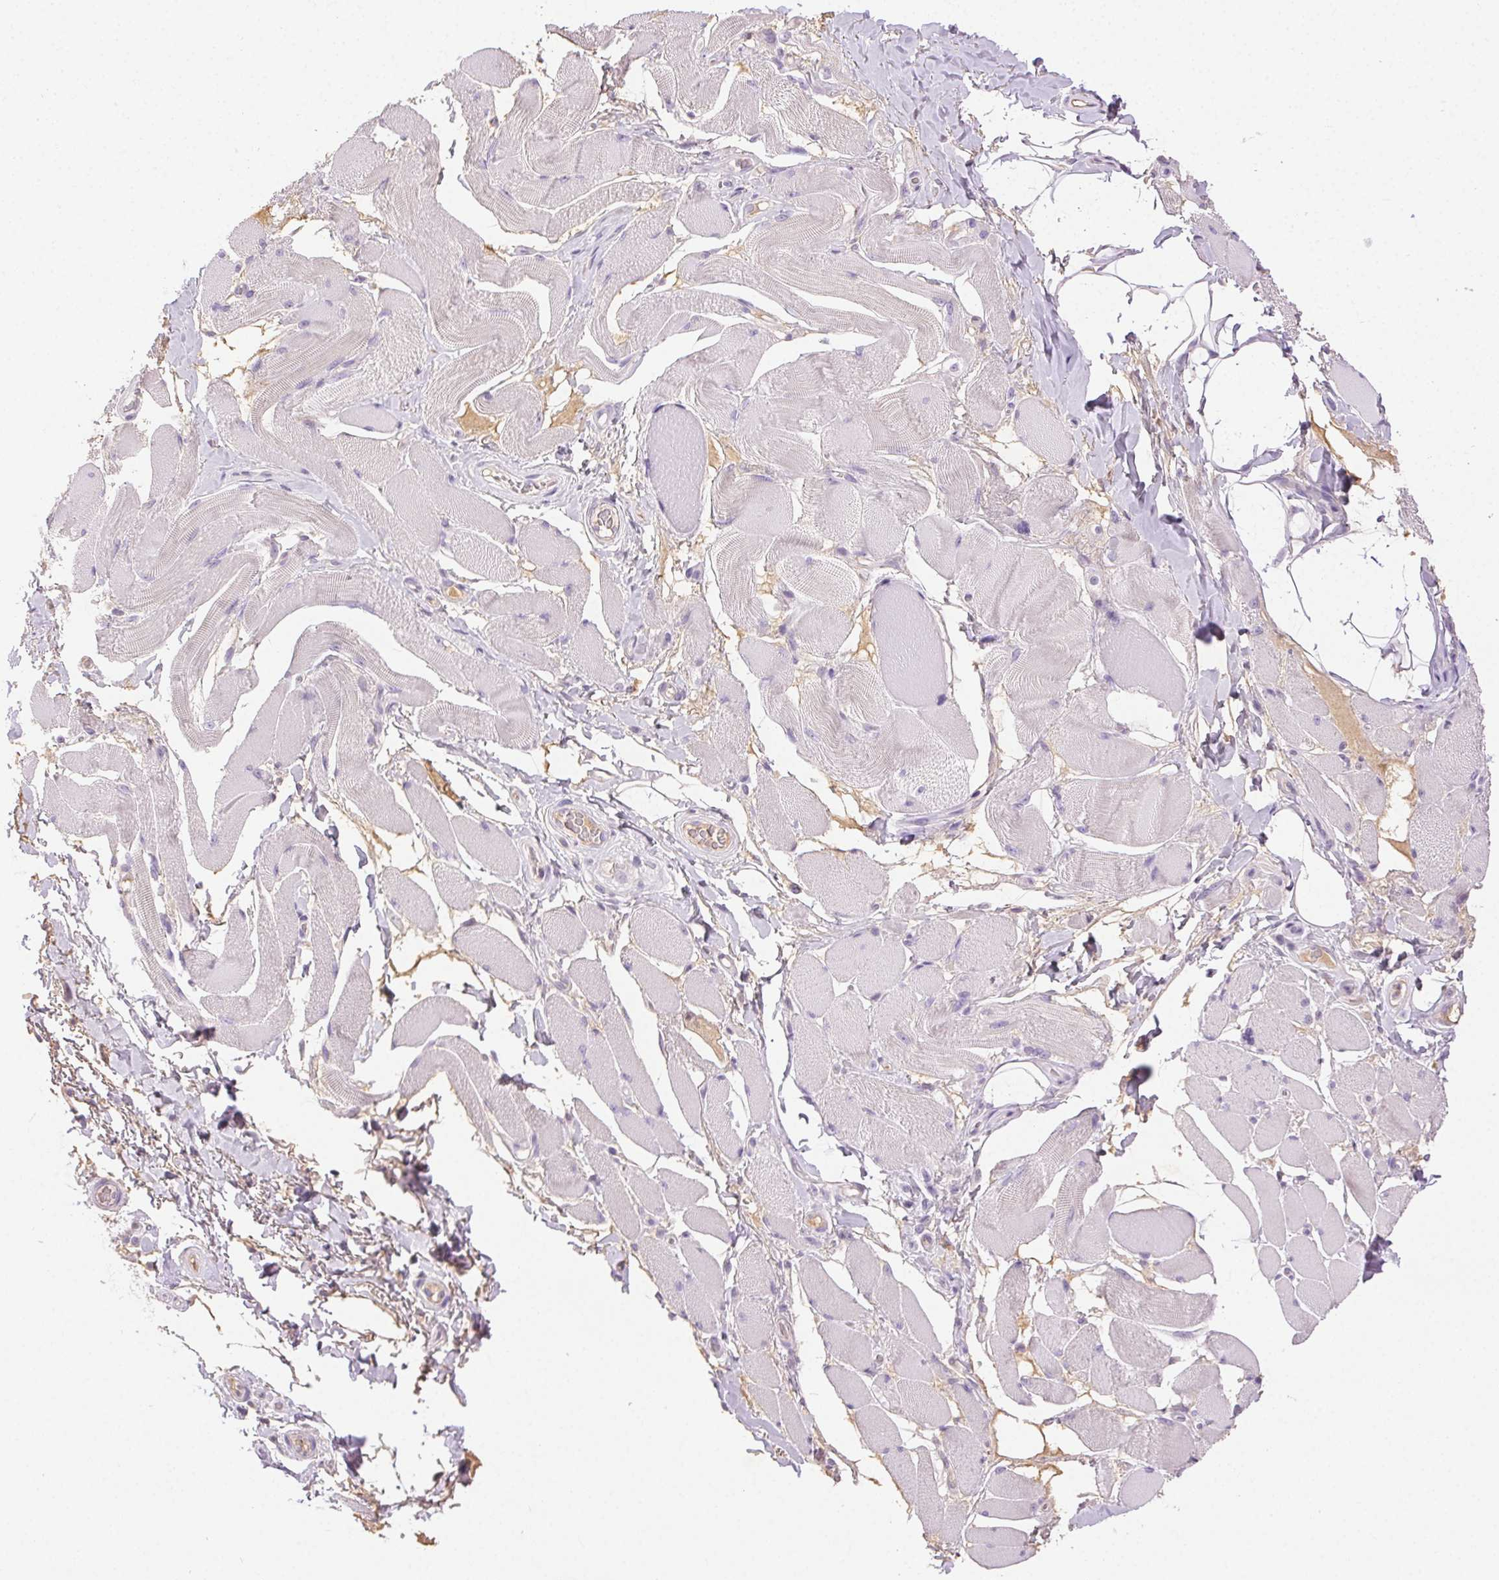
{"staining": {"intensity": "negative", "quantity": "none", "location": "none"}, "tissue": "skeletal muscle", "cell_type": "Myocytes", "image_type": "normal", "snomed": [{"axis": "morphology", "description": "Normal tissue, NOS"}, {"axis": "topography", "description": "Skeletal muscle"}, {"axis": "topography", "description": "Anal"}, {"axis": "topography", "description": "Peripheral nerve tissue"}], "caption": "Immunohistochemical staining of unremarkable skeletal muscle displays no significant staining in myocytes.", "gene": "BPIFB2", "patient": {"sex": "male", "age": 53}}